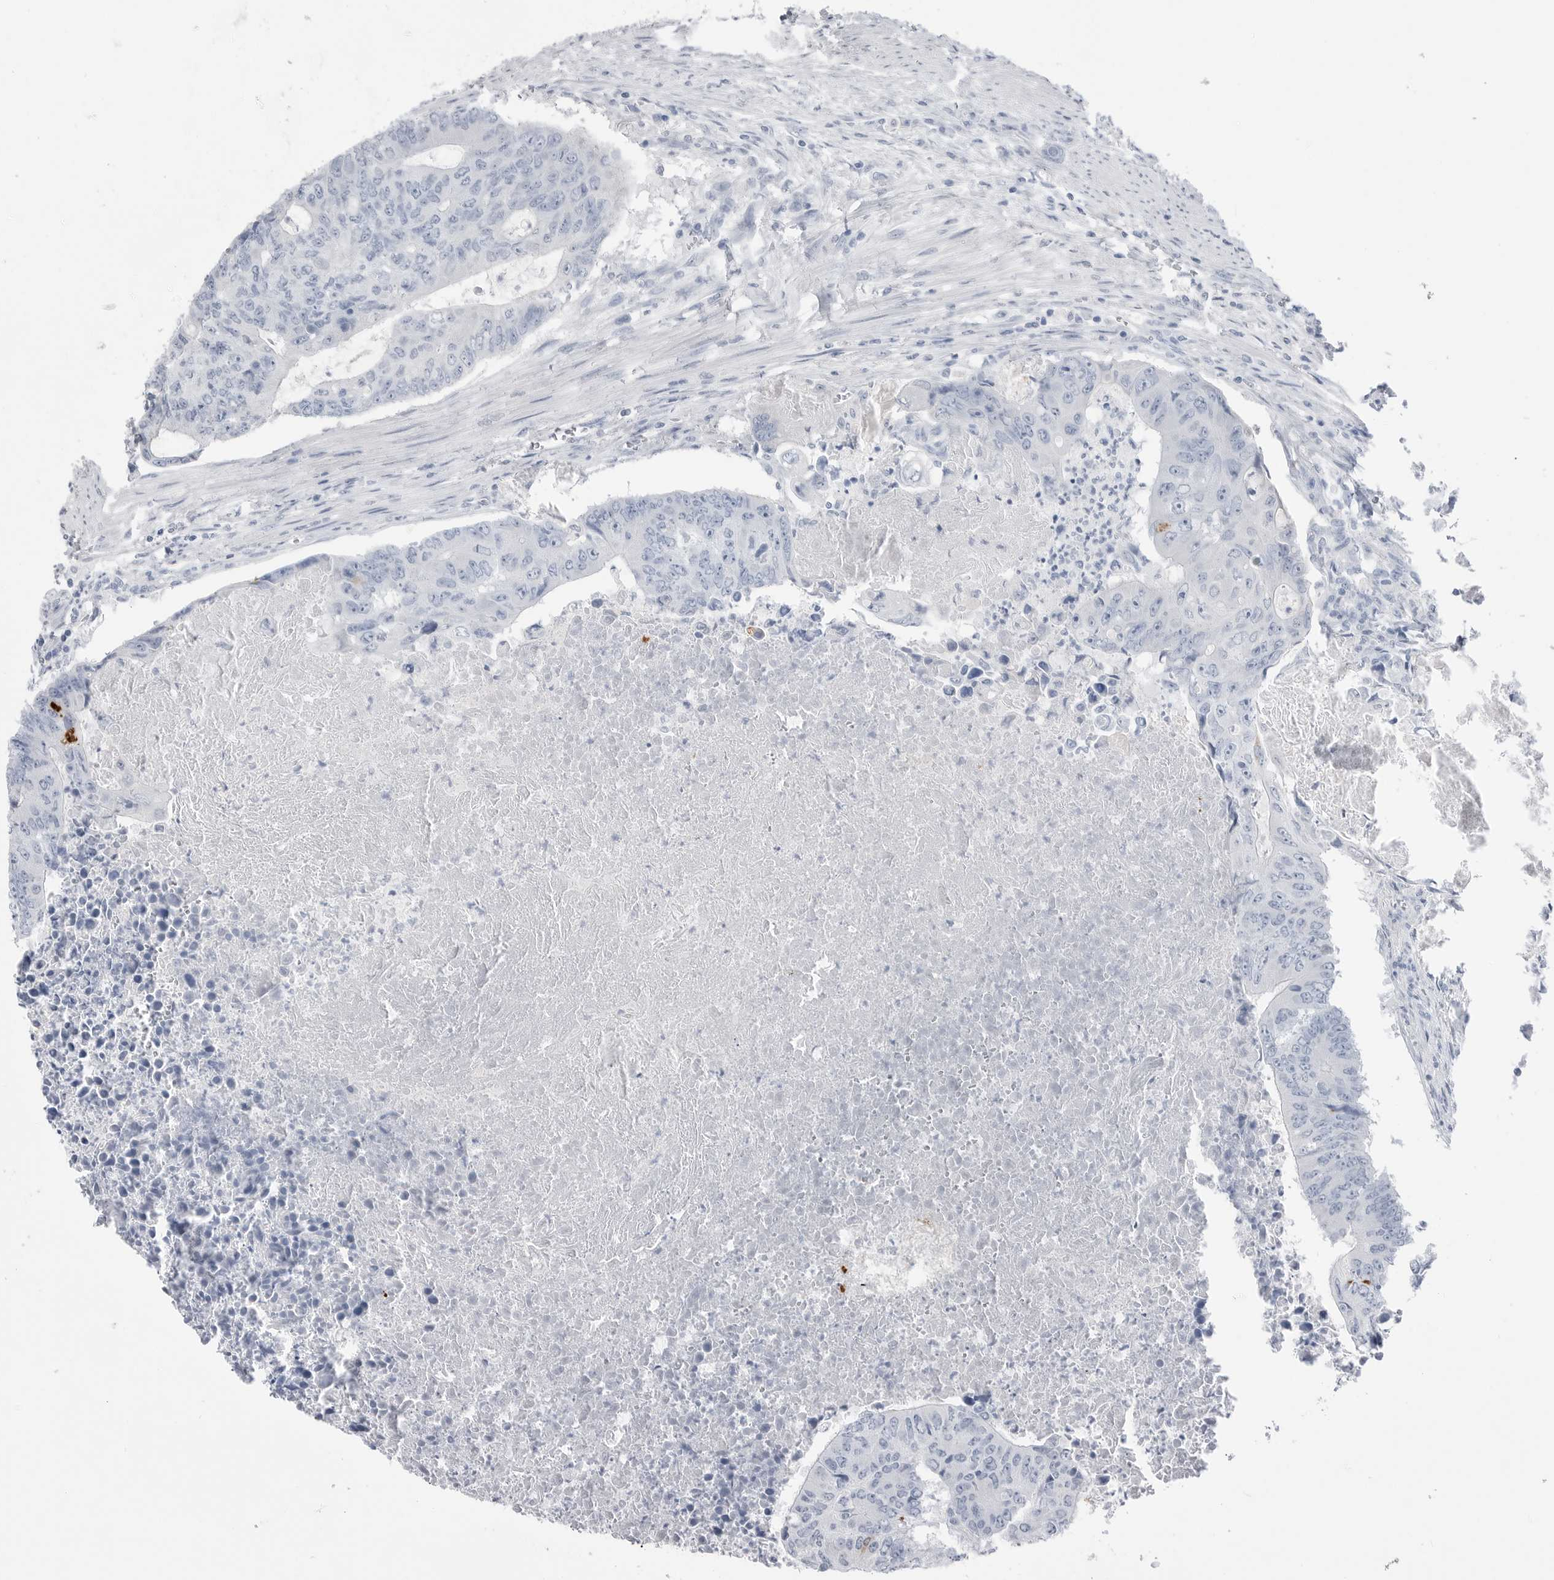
{"staining": {"intensity": "negative", "quantity": "none", "location": "none"}, "tissue": "colorectal cancer", "cell_type": "Tumor cells", "image_type": "cancer", "snomed": [{"axis": "morphology", "description": "Adenocarcinoma, NOS"}, {"axis": "topography", "description": "Colon"}], "caption": "IHC of human colorectal cancer (adenocarcinoma) demonstrates no expression in tumor cells. (DAB IHC, high magnification).", "gene": "ABHD12", "patient": {"sex": "male", "age": 87}}